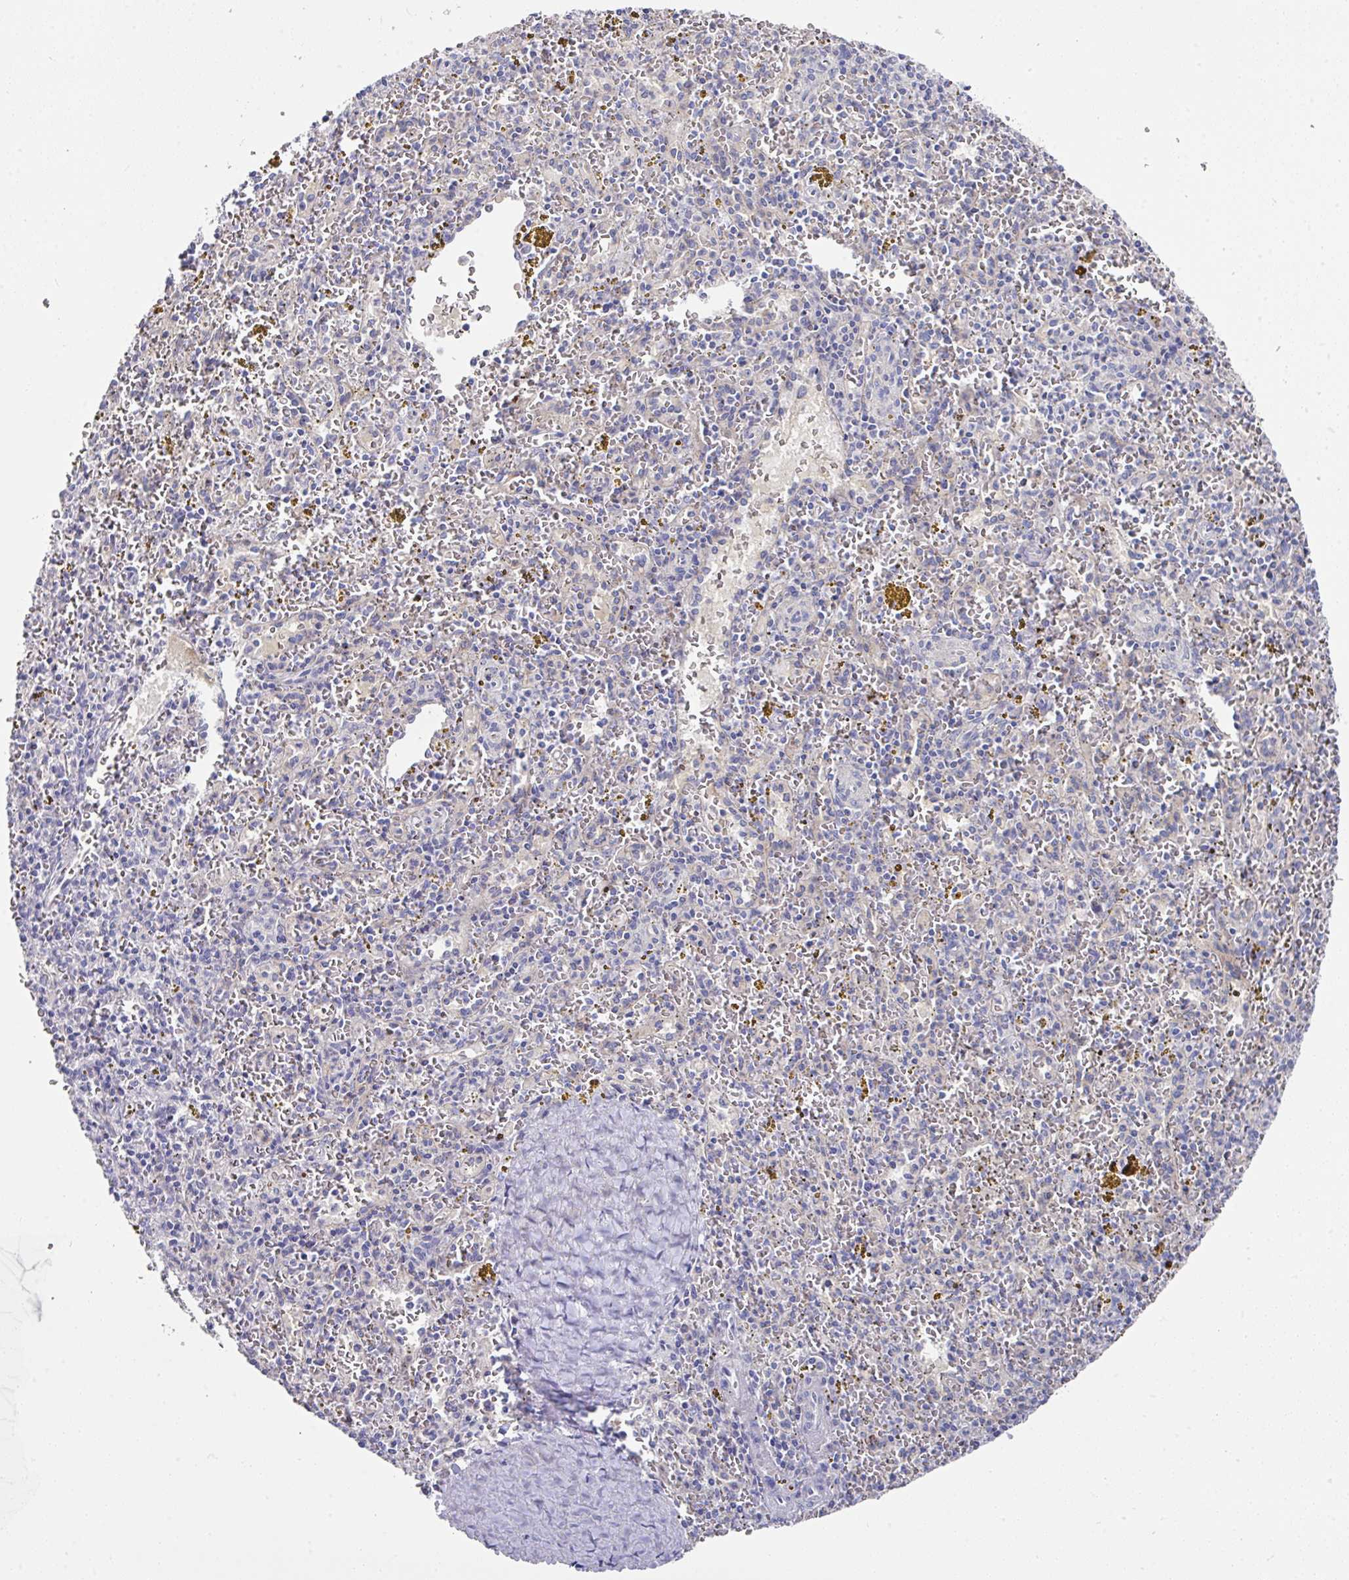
{"staining": {"intensity": "negative", "quantity": "none", "location": "none"}, "tissue": "spleen", "cell_type": "Cells in red pulp", "image_type": "normal", "snomed": [{"axis": "morphology", "description": "Normal tissue, NOS"}, {"axis": "topography", "description": "Spleen"}], "caption": "An image of spleen stained for a protein demonstrates no brown staining in cells in red pulp.", "gene": "CLDN1", "patient": {"sex": "male", "age": 57}}